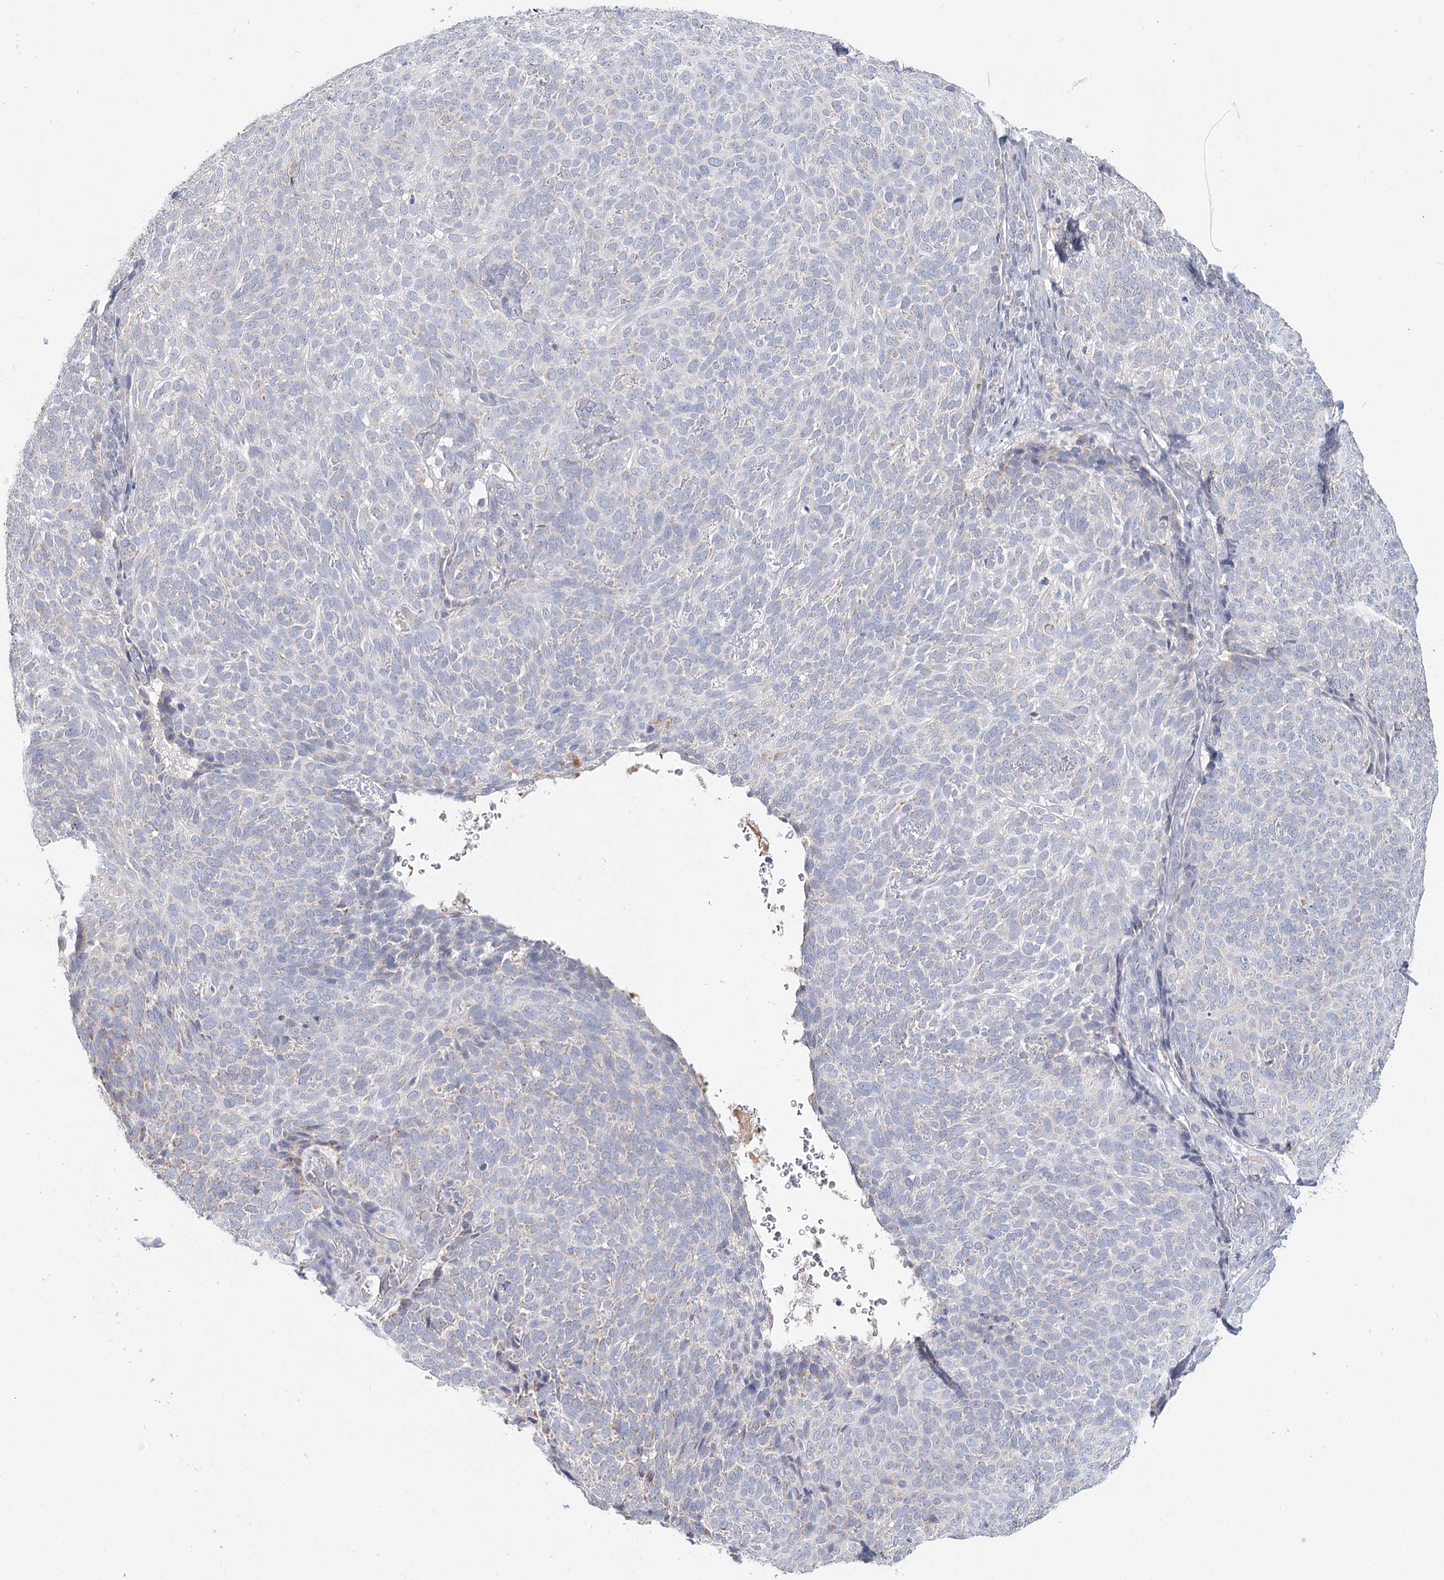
{"staining": {"intensity": "negative", "quantity": "none", "location": "none"}, "tissue": "skin cancer", "cell_type": "Tumor cells", "image_type": "cancer", "snomed": [{"axis": "morphology", "description": "Basal cell carcinoma"}, {"axis": "topography", "description": "Skin"}], "caption": "The image shows no staining of tumor cells in skin cancer (basal cell carcinoma).", "gene": "ARHGAP44", "patient": {"sex": "male", "age": 85}}